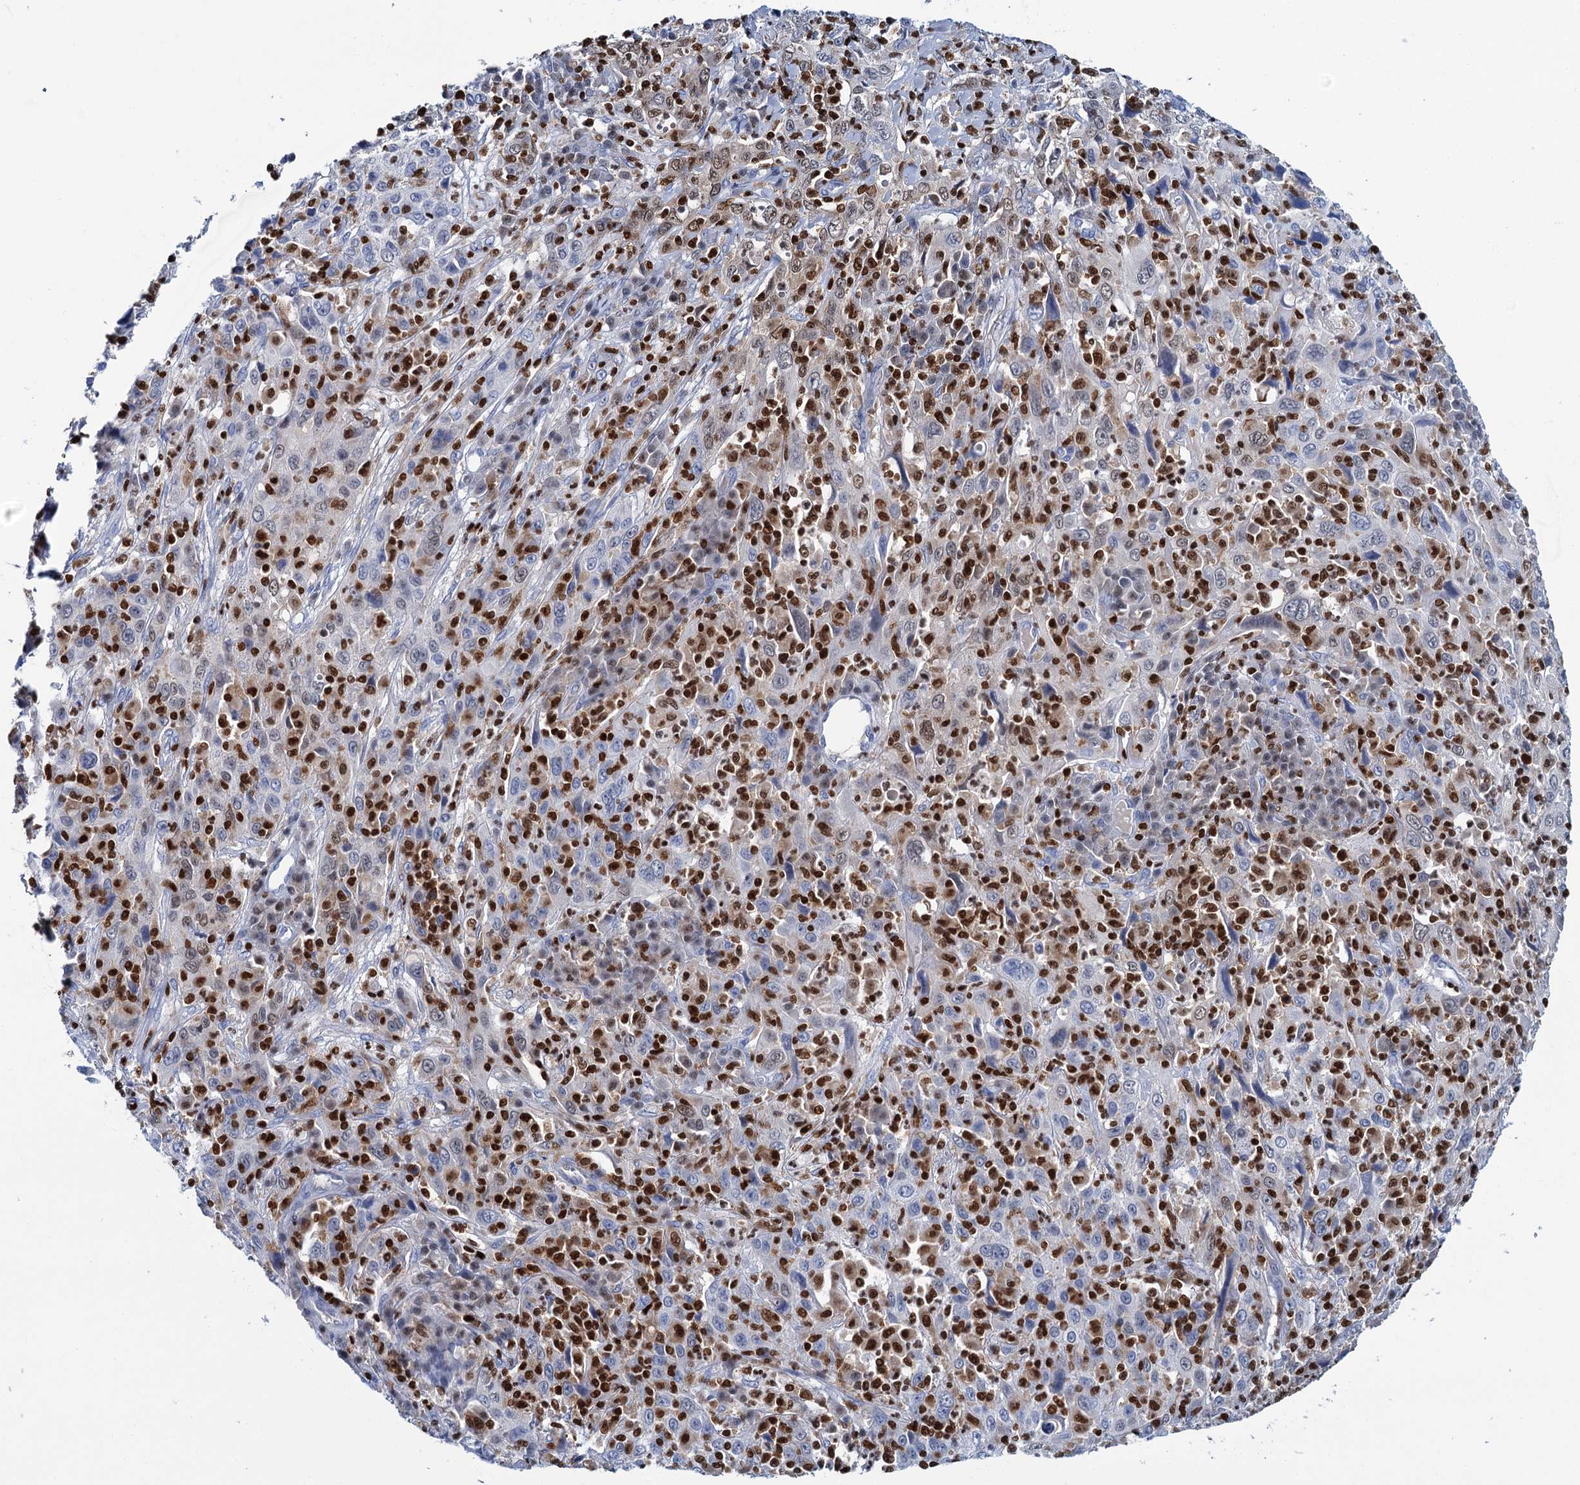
{"staining": {"intensity": "moderate", "quantity": "<25%", "location": "nuclear"}, "tissue": "cervical cancer", "cell_type": "Tumor cells", "image_type": "cancer", "snomed": [{"axis": "morphology", "description": "Squamous cell carcinoma, NOS"}, {"axis": "topography", "description": "Cervix"}], "caption": "Immunohistochemical staining of cervical squamous cell carcinoma shows moderate nuclear protein expression in about <25% of tumor cells.", "gene": "CELF2", "patient": {"sex": "female", "age": 46}}